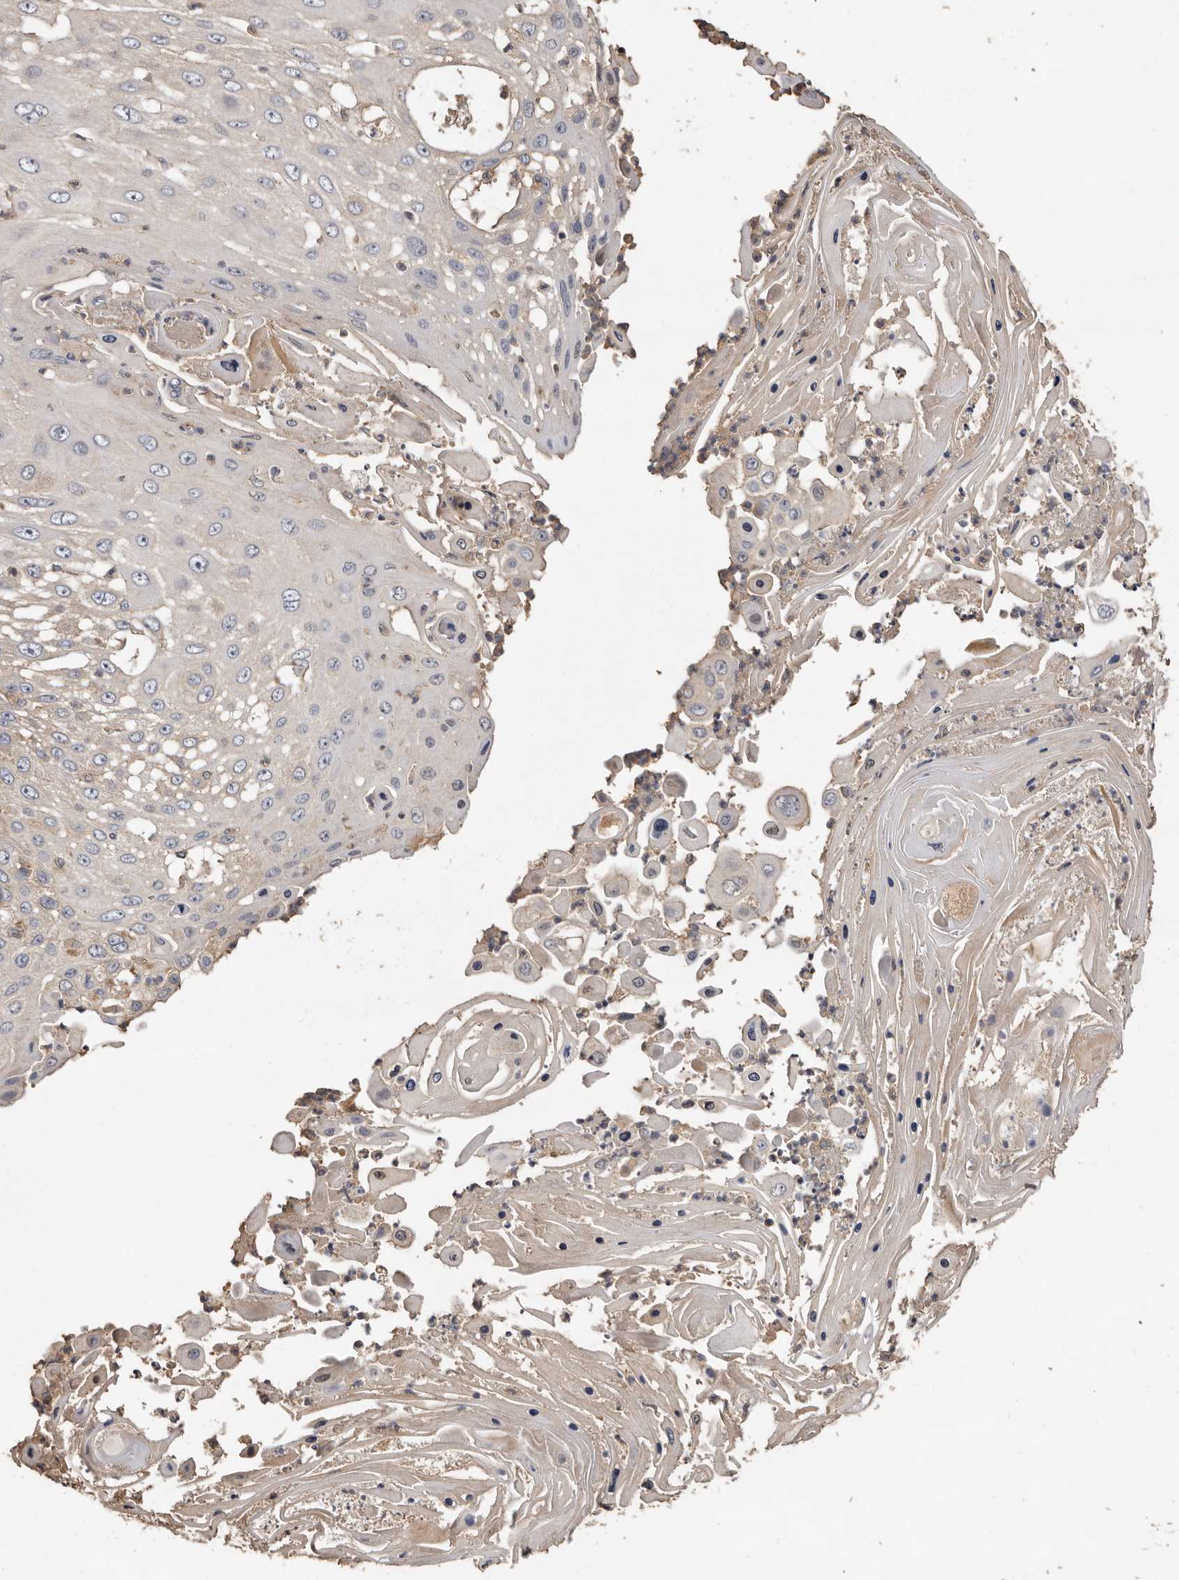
{"staining": {"intensity": "negative", "quantity": "none", "location": "none"}, "tissue": "skin cancer", "cell_type": "Tumor cells", "image_type": "cancer", "snomed": [{"axis": "morphology", "description": "Squamous cell carcinoma, NOS"}, {"axis": "topography", "description": "Skin"}], "caption": "The histopathology image shows no staining of tumor cells in skin cancer (squamous cell carcinoma). (Immunohistochemistry, brightfield microscopy, high magnification).", "gene": "FLCN", "patient": {"sex": "female", "age": 44}}